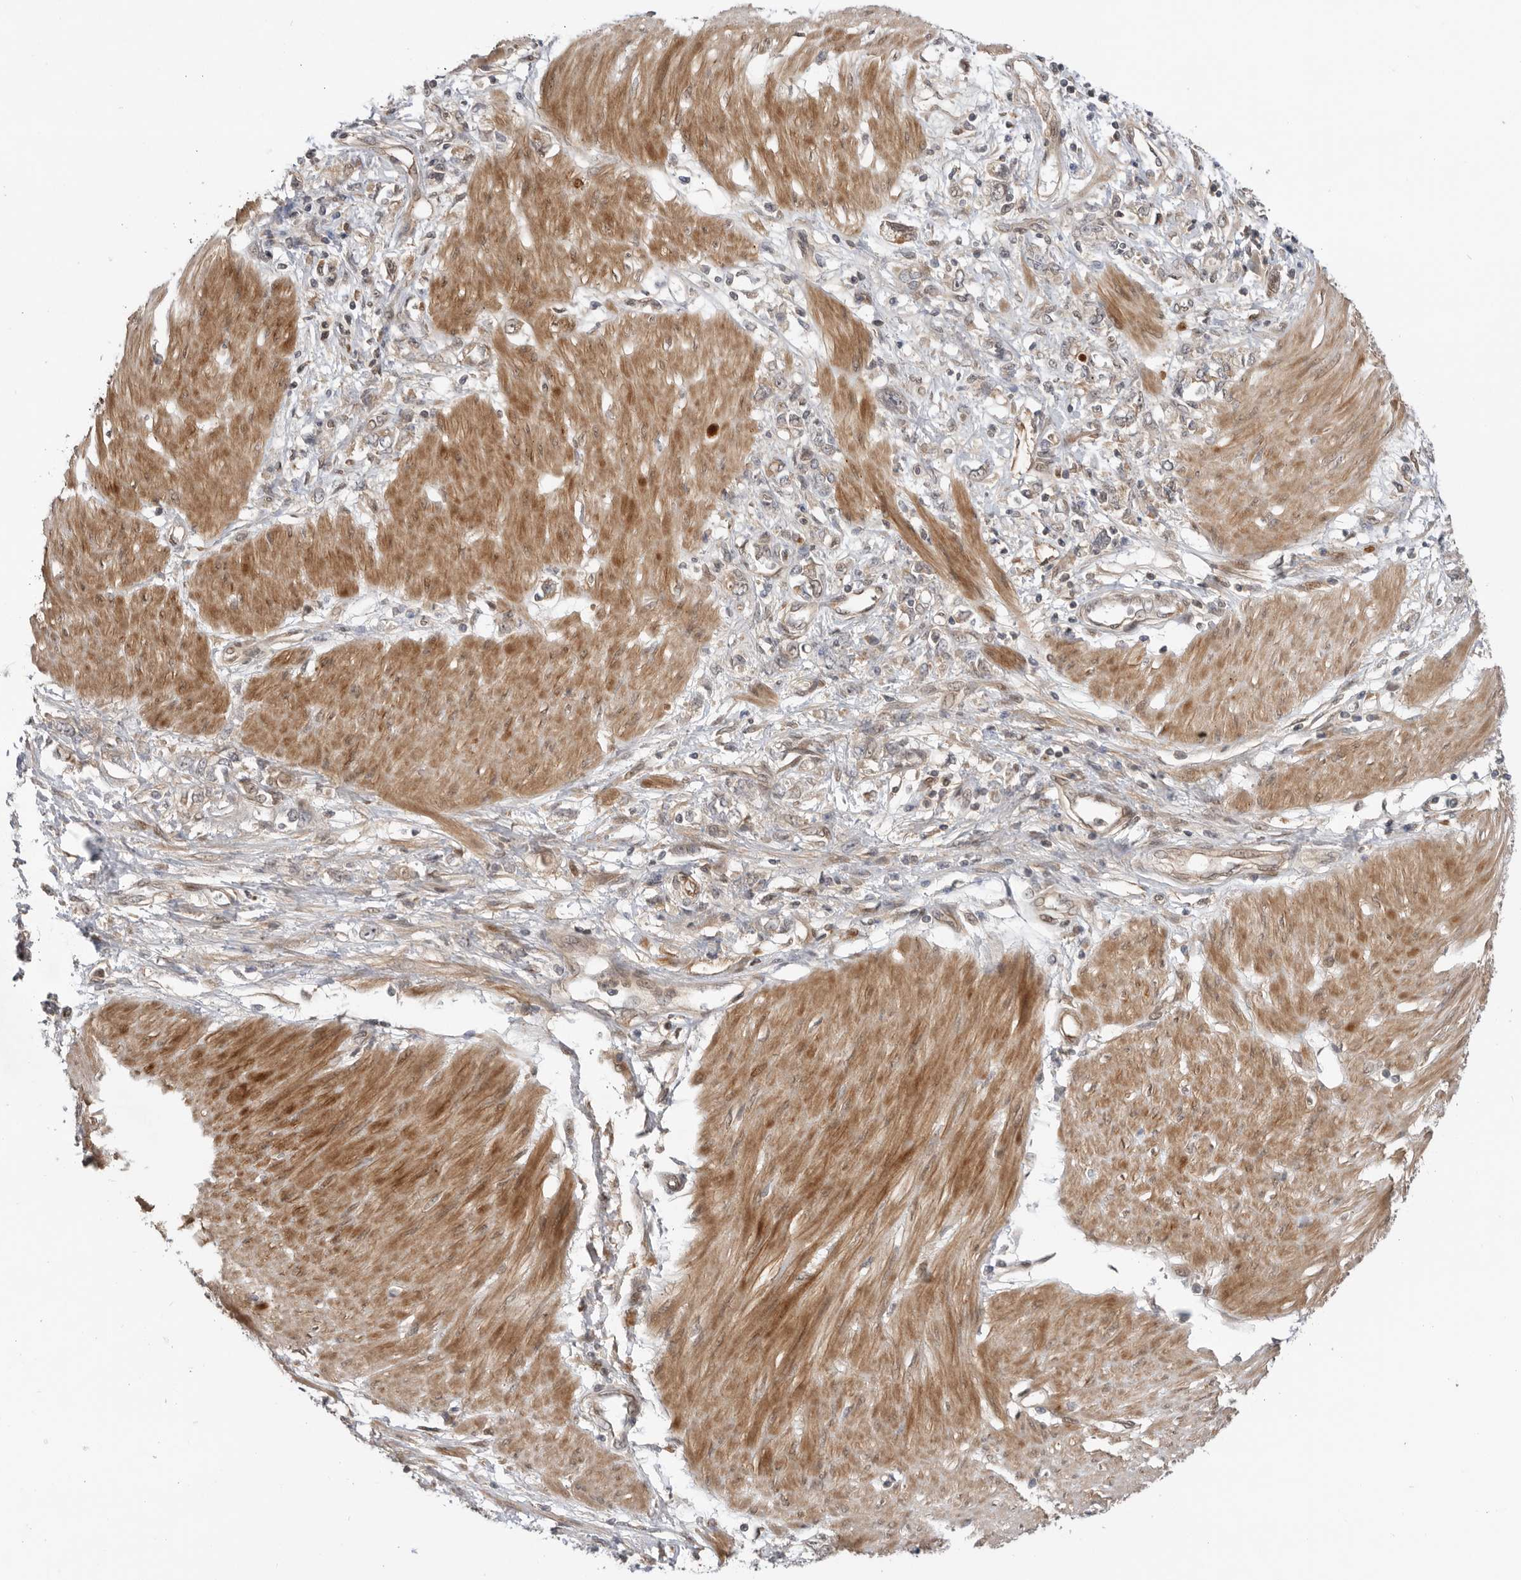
{"staining": {"intensity": "weak", "quantity": "<25%", "location": "cytoplasmic/membranous"}, "tissue": "stomach cancer", "cell_type": "Tumor cells", "image_type": "cancer", "snomed": [{"axis": "morphology", "description": "Adenocarcinoma, NOS"}, {"axis": "topography", "description": "Stomach"}], "caption": "Photomicrograph shows no protein positivity in tumor cells of stomach cancer tissue. The staining was performed using DAB to visualize the protein expression in brown, while the nuclei were stained in blue with hematoxylin (Magnification: 20x).", "gene": "DCAF8", "patient": {"sex": "female", "age": 76}}